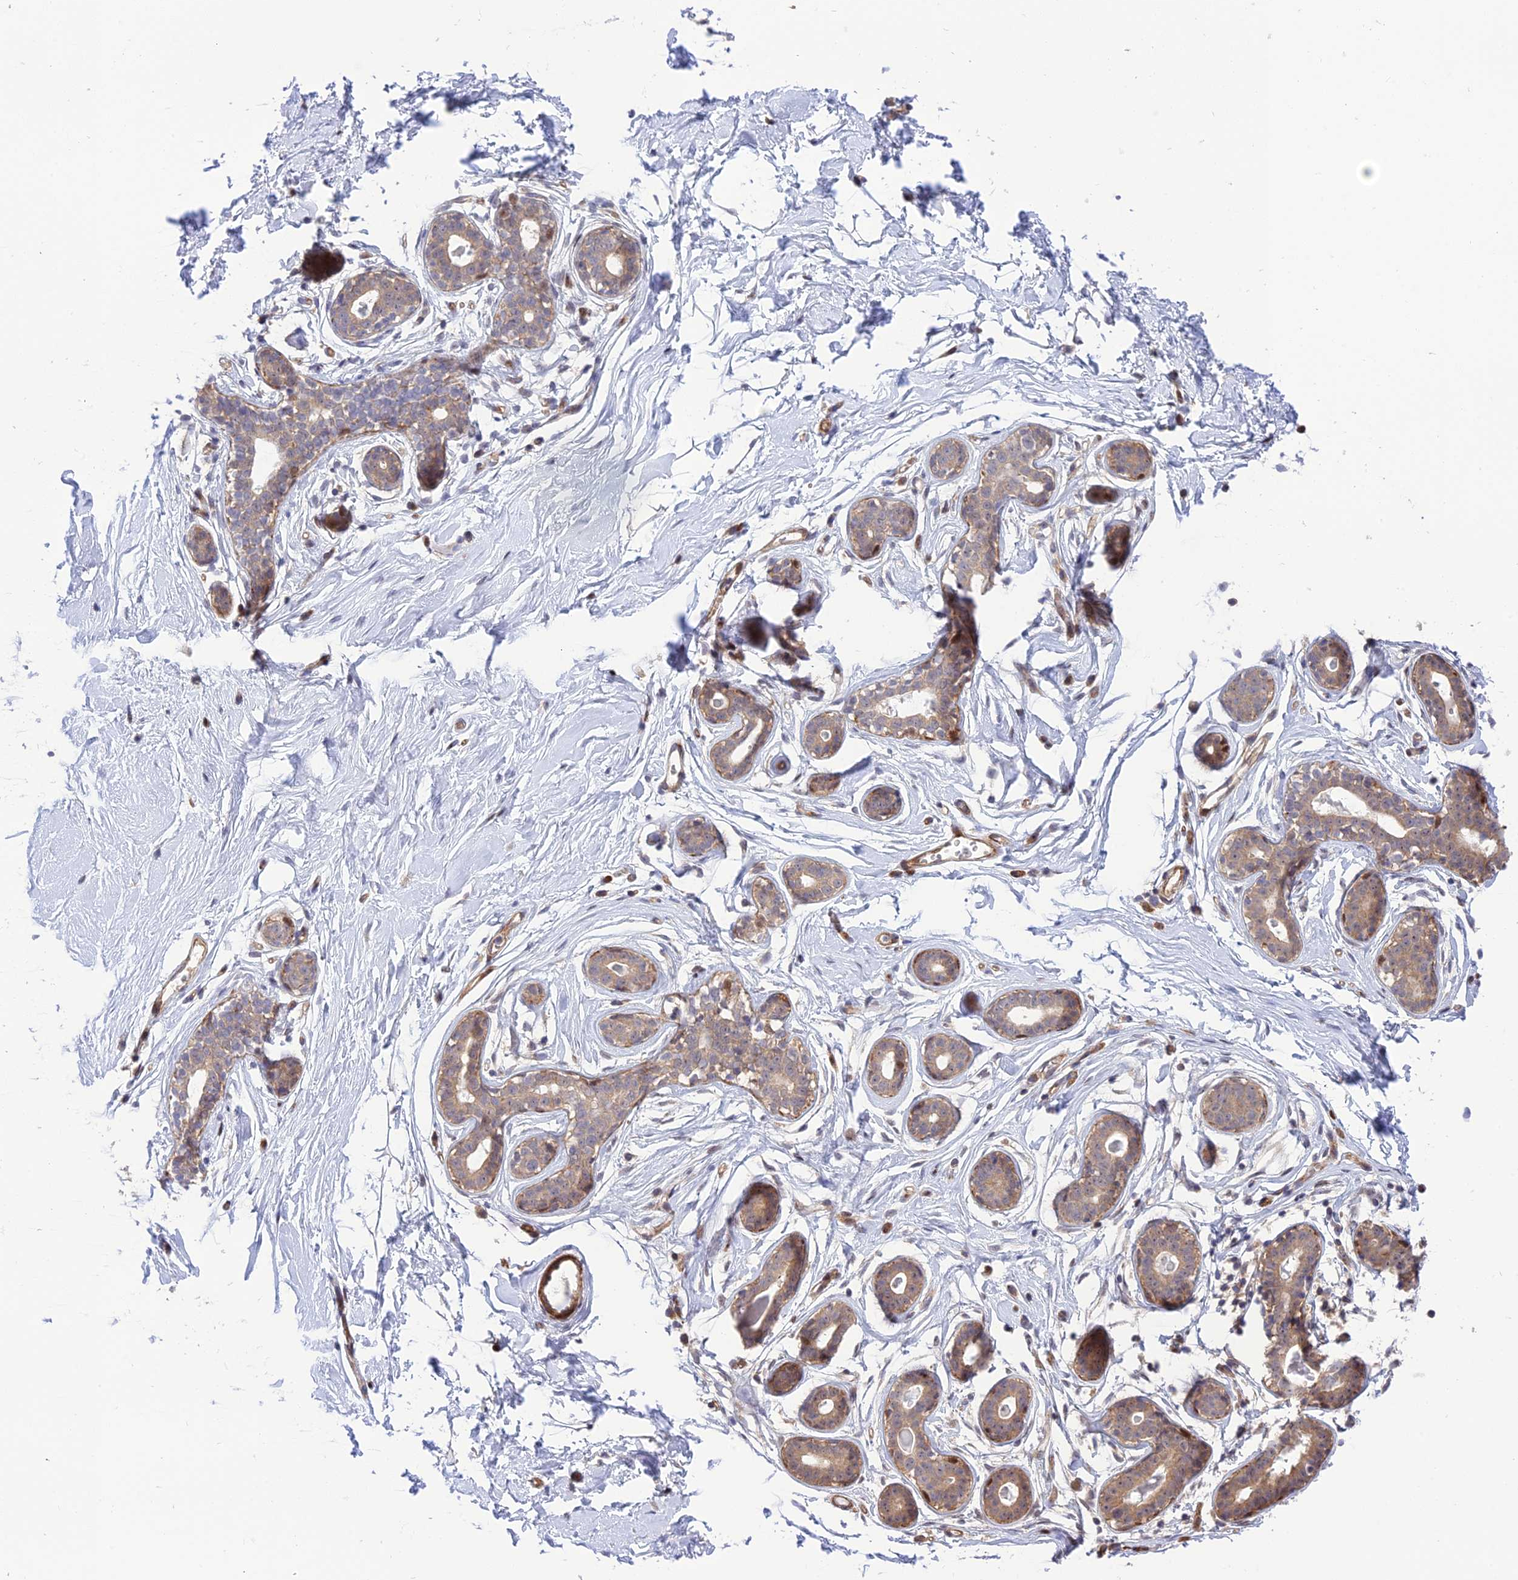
{"staining": {"intensity": "negative", "quantity": "none", "location": "none"}, "tissue": "breast", "cell_type": "Adipocytes", "image_type": "normal", "snomed": [{"axis": "morphology", "description": "Normal tissue, NOS"}, {"axis": "morphology", "description": "Adenoma, NOS"}, {"axis": "topography", "description": "Breast"}], "caption": "Breast was stained to show a protein in brown. There is no significant expression in adipocytes. (Brightfield microscopy of DAB immunohistochemistry at high magnification).", "gene": "ZNF584", "patient": {"sex": "female", "age": 23}}